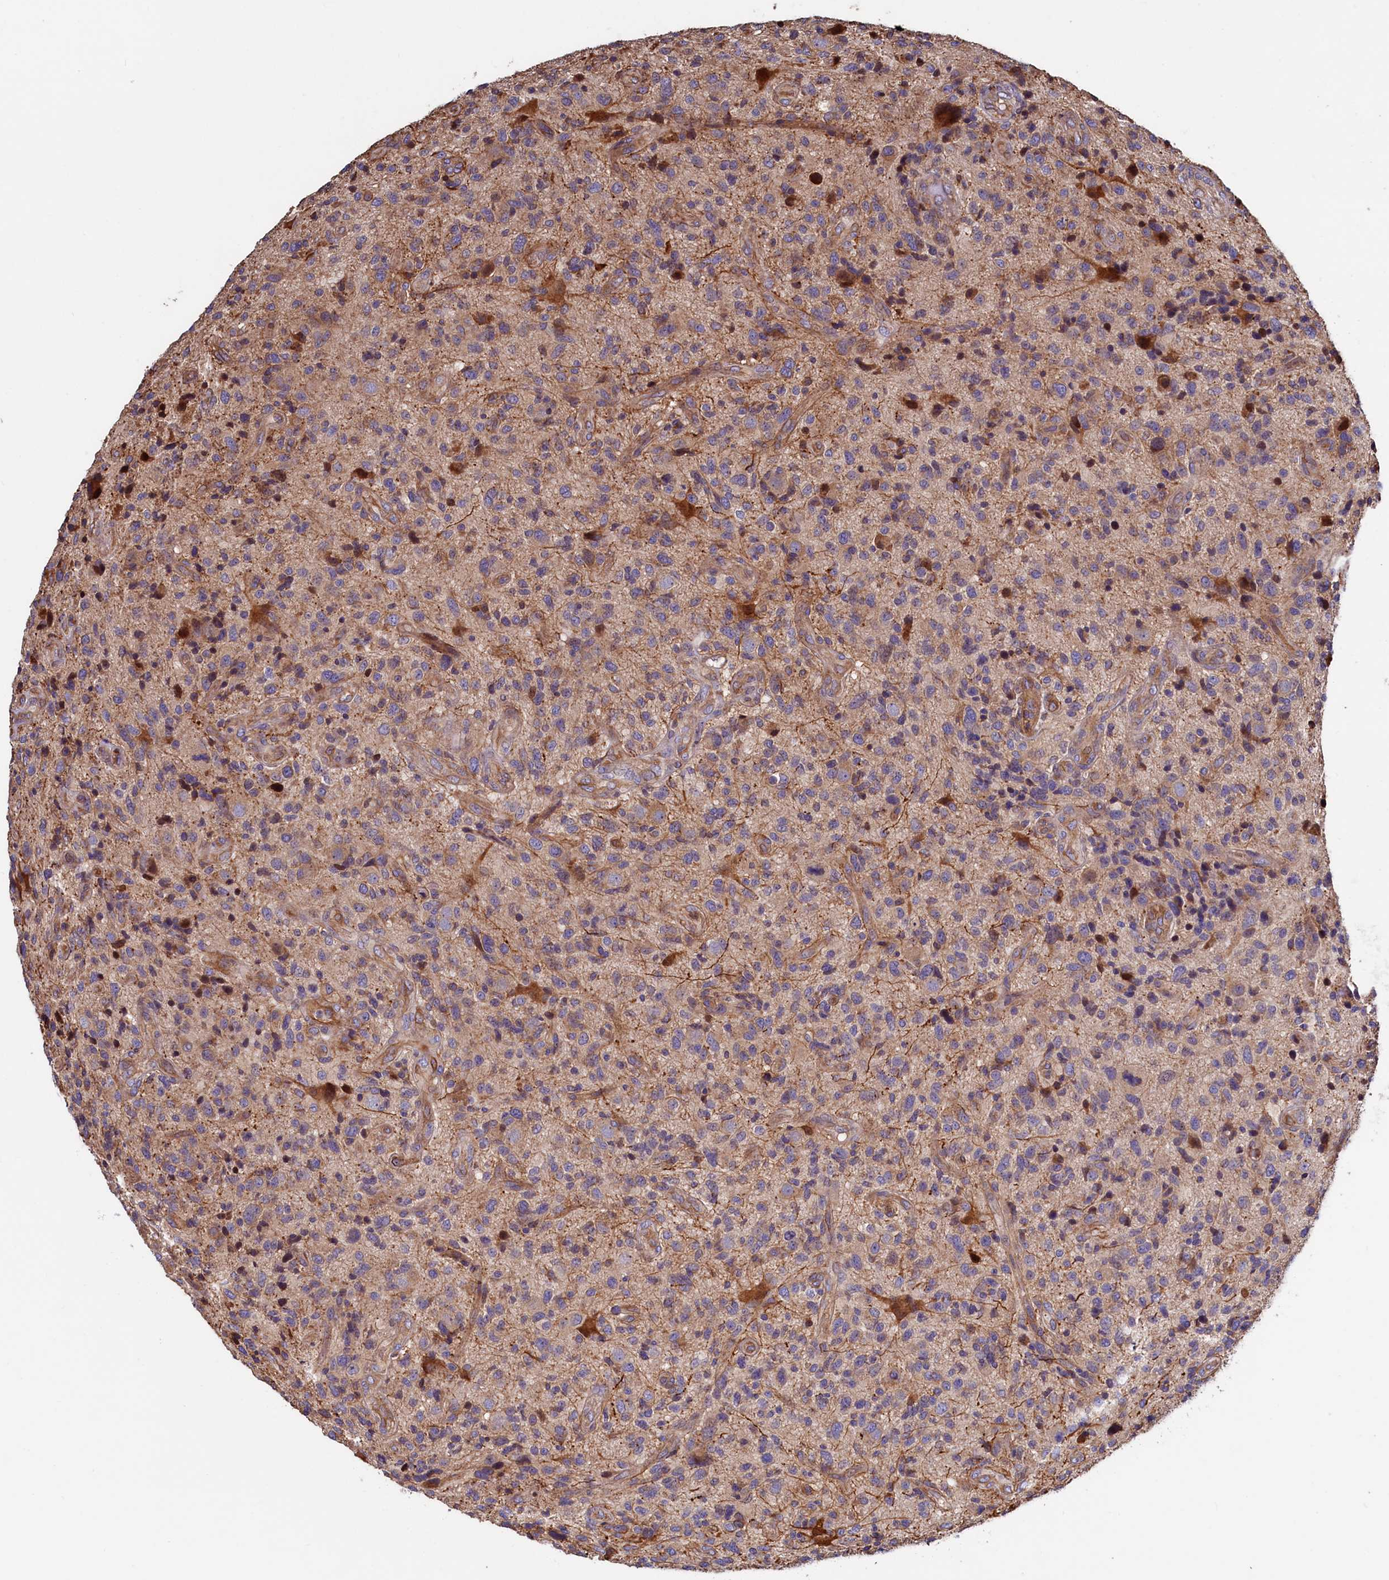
{"staining": {"intensity": "negative", "quantity": "none", "location": "none"}, "tissue": "glioma", "cell_type": "Tumor cells", "image_type": "cancer", "snomed": [{"axis": "morphology", "description": "Glioma, malignant, High grade"}, {"axis": "topography", "description": "Brain"}], "caption": "The immunohistochemistry (IHC) histopathology image has no significant staining in tumor cells of malignant glioma (high-grade) tissue.", "gene": "ATXN2L", "patient": {"sex": "male", "age": 47}}